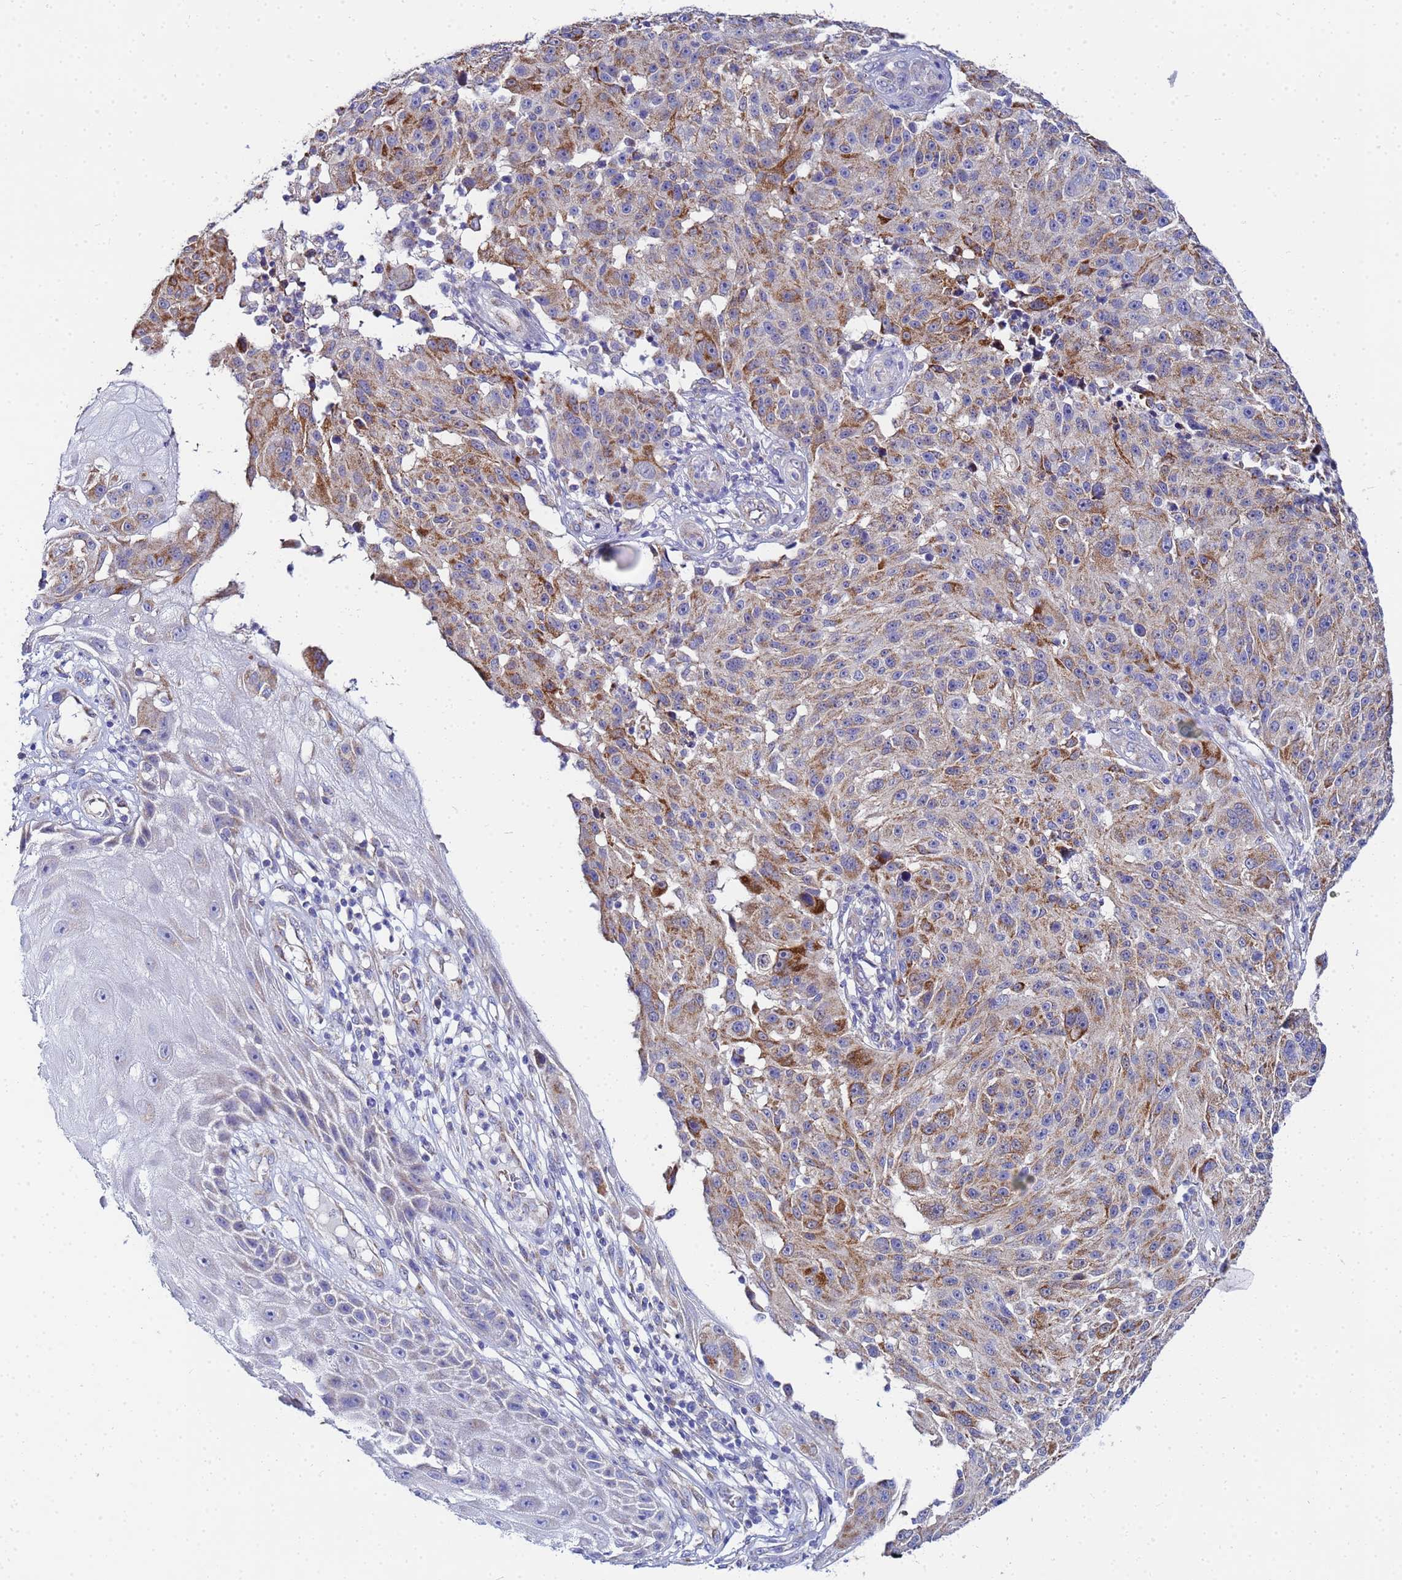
{"staining": {"intensity": "moderate", "quantity": ">75%", "location": "cytoplasmic/membranous"}, "tissue": "melanoma", "cell_type": "Tumor cells", "image_type": "cancer", "snomed": [{"axis": "morphology", "description": "Malignant melanoma, NOS"}, {"axis": "topography", "description": "Skin"}], "caption": "IHC (DAB (3,3'-diaminobenzidine)) staining of human melanoma shows moderate cytoplasmic/membranous protein staining in about >75% of tumor cells. (DAB IHC, brown staining for protein, blue staining for nuclei).", "gene": "FAHD2A", "patient": {"sex": "male", "age": 53}}